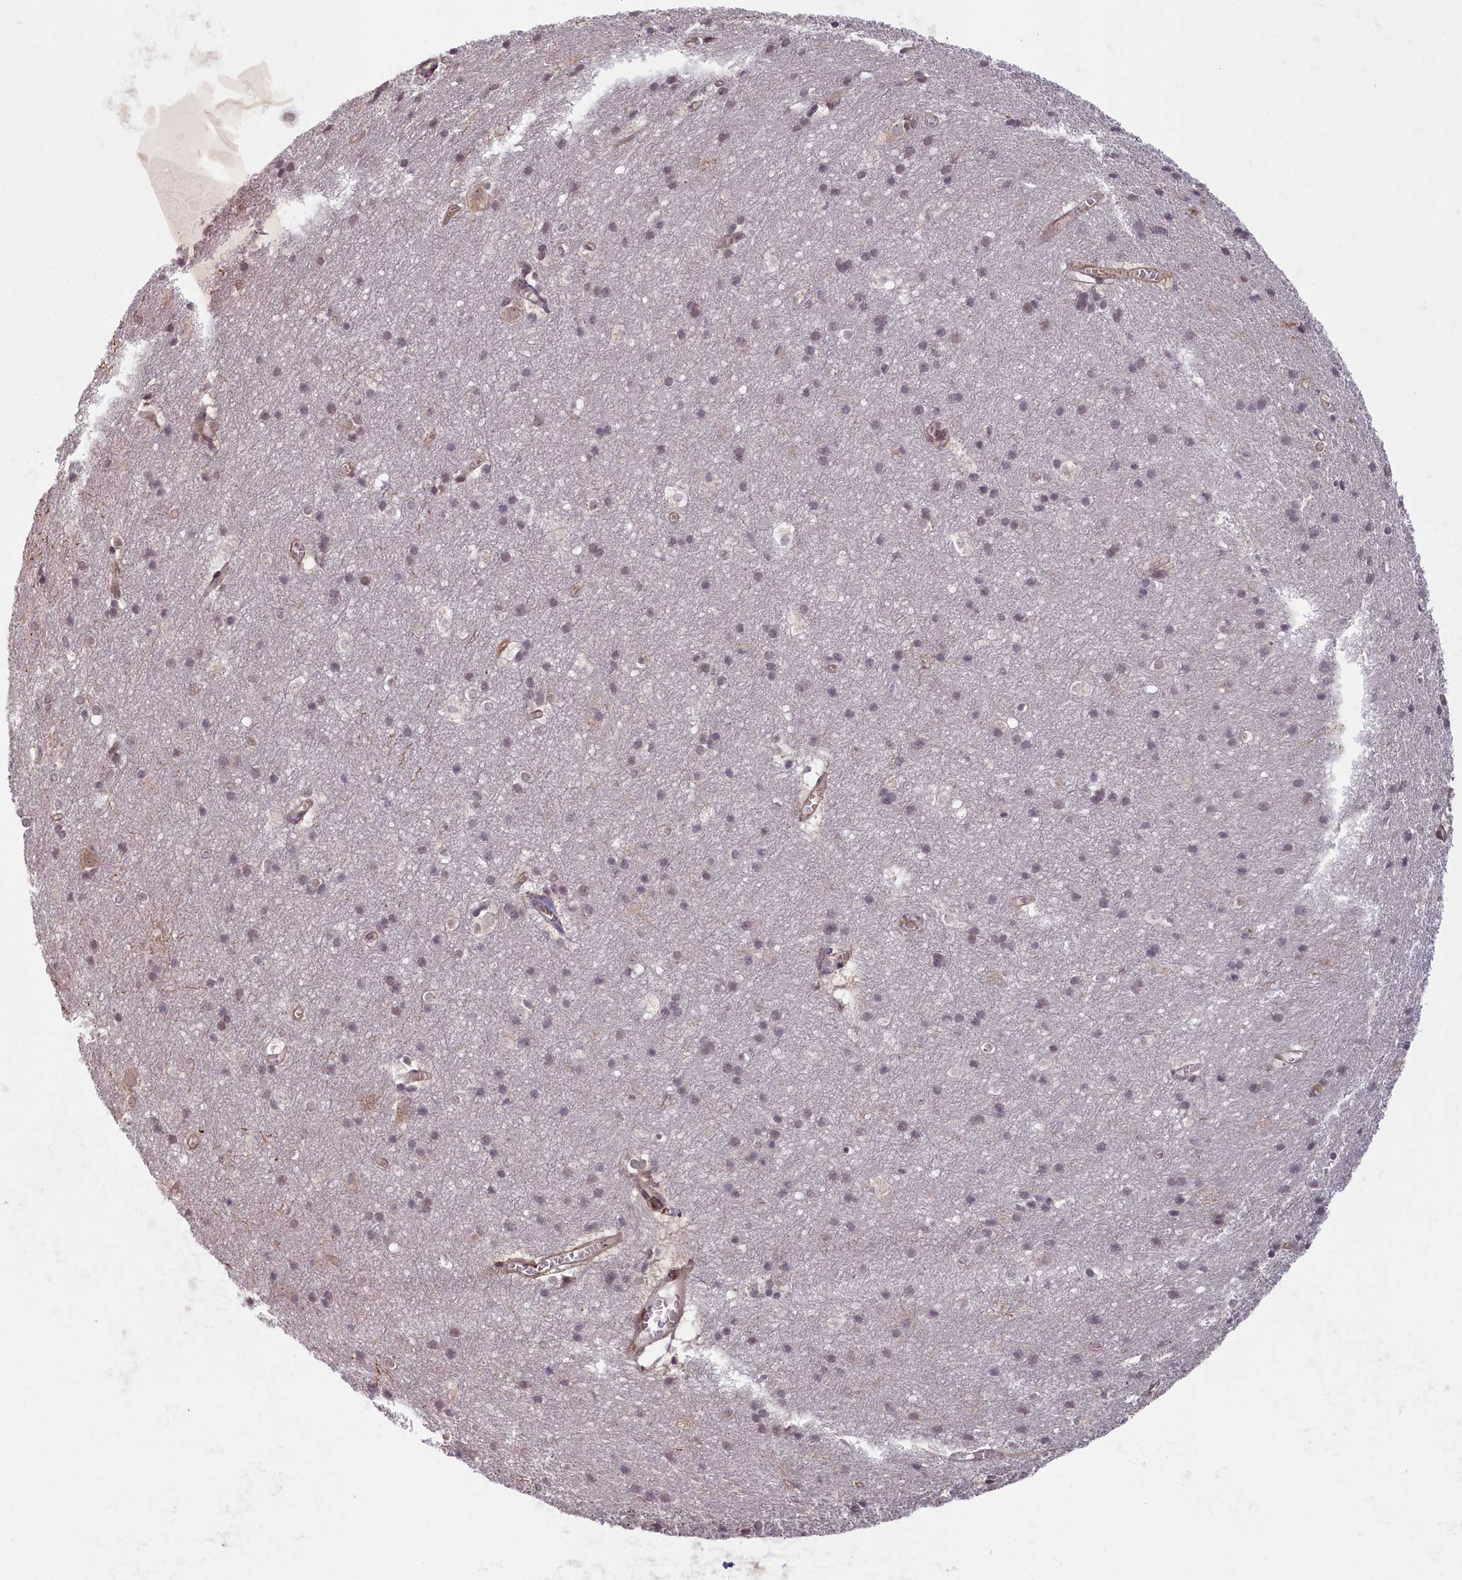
{"staining": {"intensity": "moderate", "quantity": "25%-75%", "location": "cytoplasmic/membranous,nuclear"}, "tissue": "cerebral cortex", "cell_type": "Endothelial cells", "image_type": "normal", "snomed": [{"axis": "morphology", "description": "Normal tissue, NOS"}, {"axis": "topography", "description": "Cerebral cortex"}], "caption": "Cerebral cortex stained with DAB immunohistochemistry (IHC) exhibits medium levels of moderate cytoplasmic/membranous,nuclear positivity in approximately 25%-75% of endothelial cells.", "gene": "C19orf44", "patient": {"sex": "male", "age": 54}}